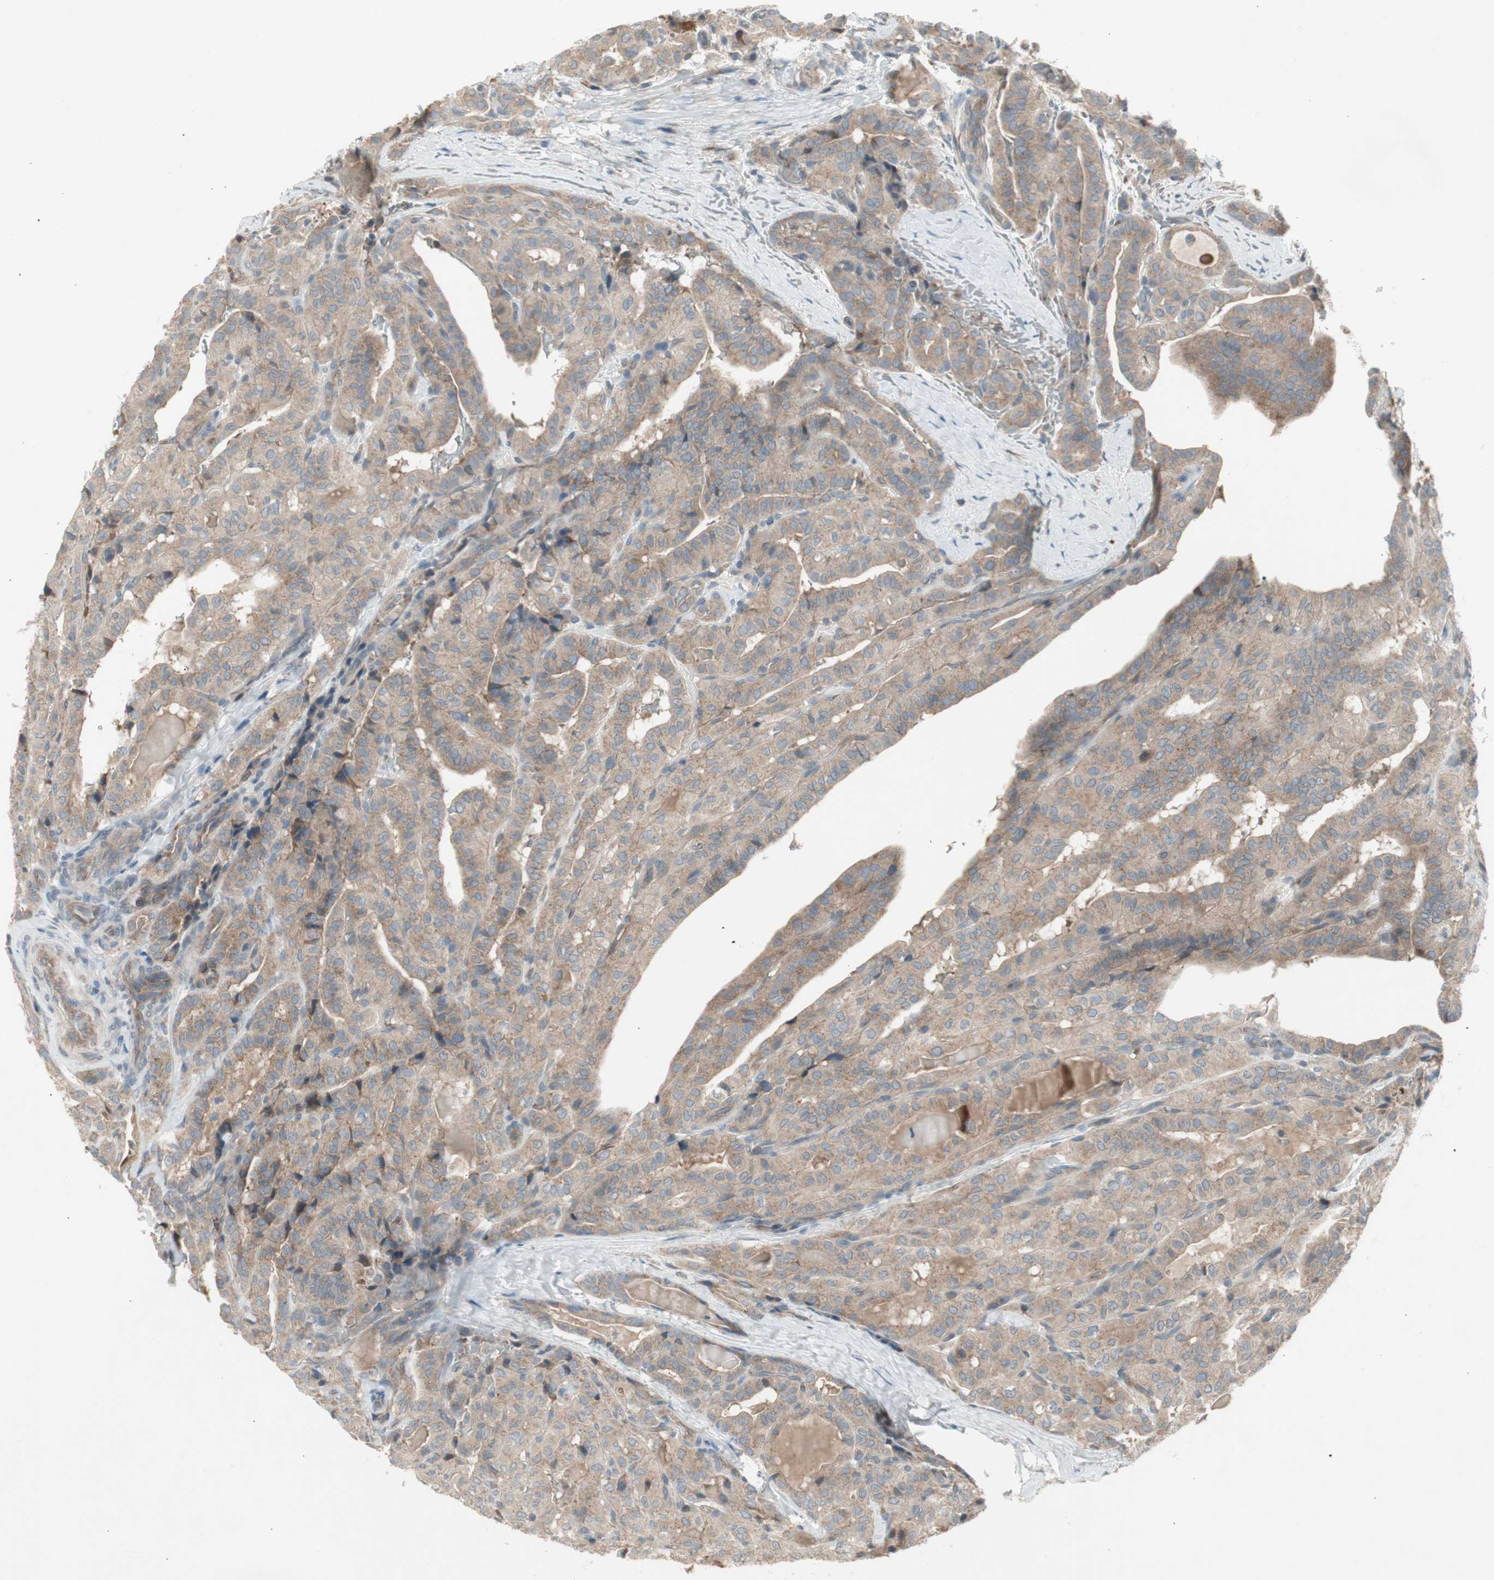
{"staining": {"intensity": "weak", "quantity": ">75%", "location": "cytoplasmic/membranous"}, "tissue": "thyroid cancer", "cell_type": "Tumor cells", "image_type": "cancer", "snomed": [{"axis": "morphology", "description": "Papillary adenocarcinoma, NOS"}, {"axis": "topography", "description": "Thyroid gland"}], "caption": "A histopathology image of human thyroid cancer (papillary adenocarcinoma) stained for a protein exhibits weak cytoplasmic/membranous brown staining in tumor cells.", "gene": "PANK2", "patient": {"sex": "male", "age": 77}}